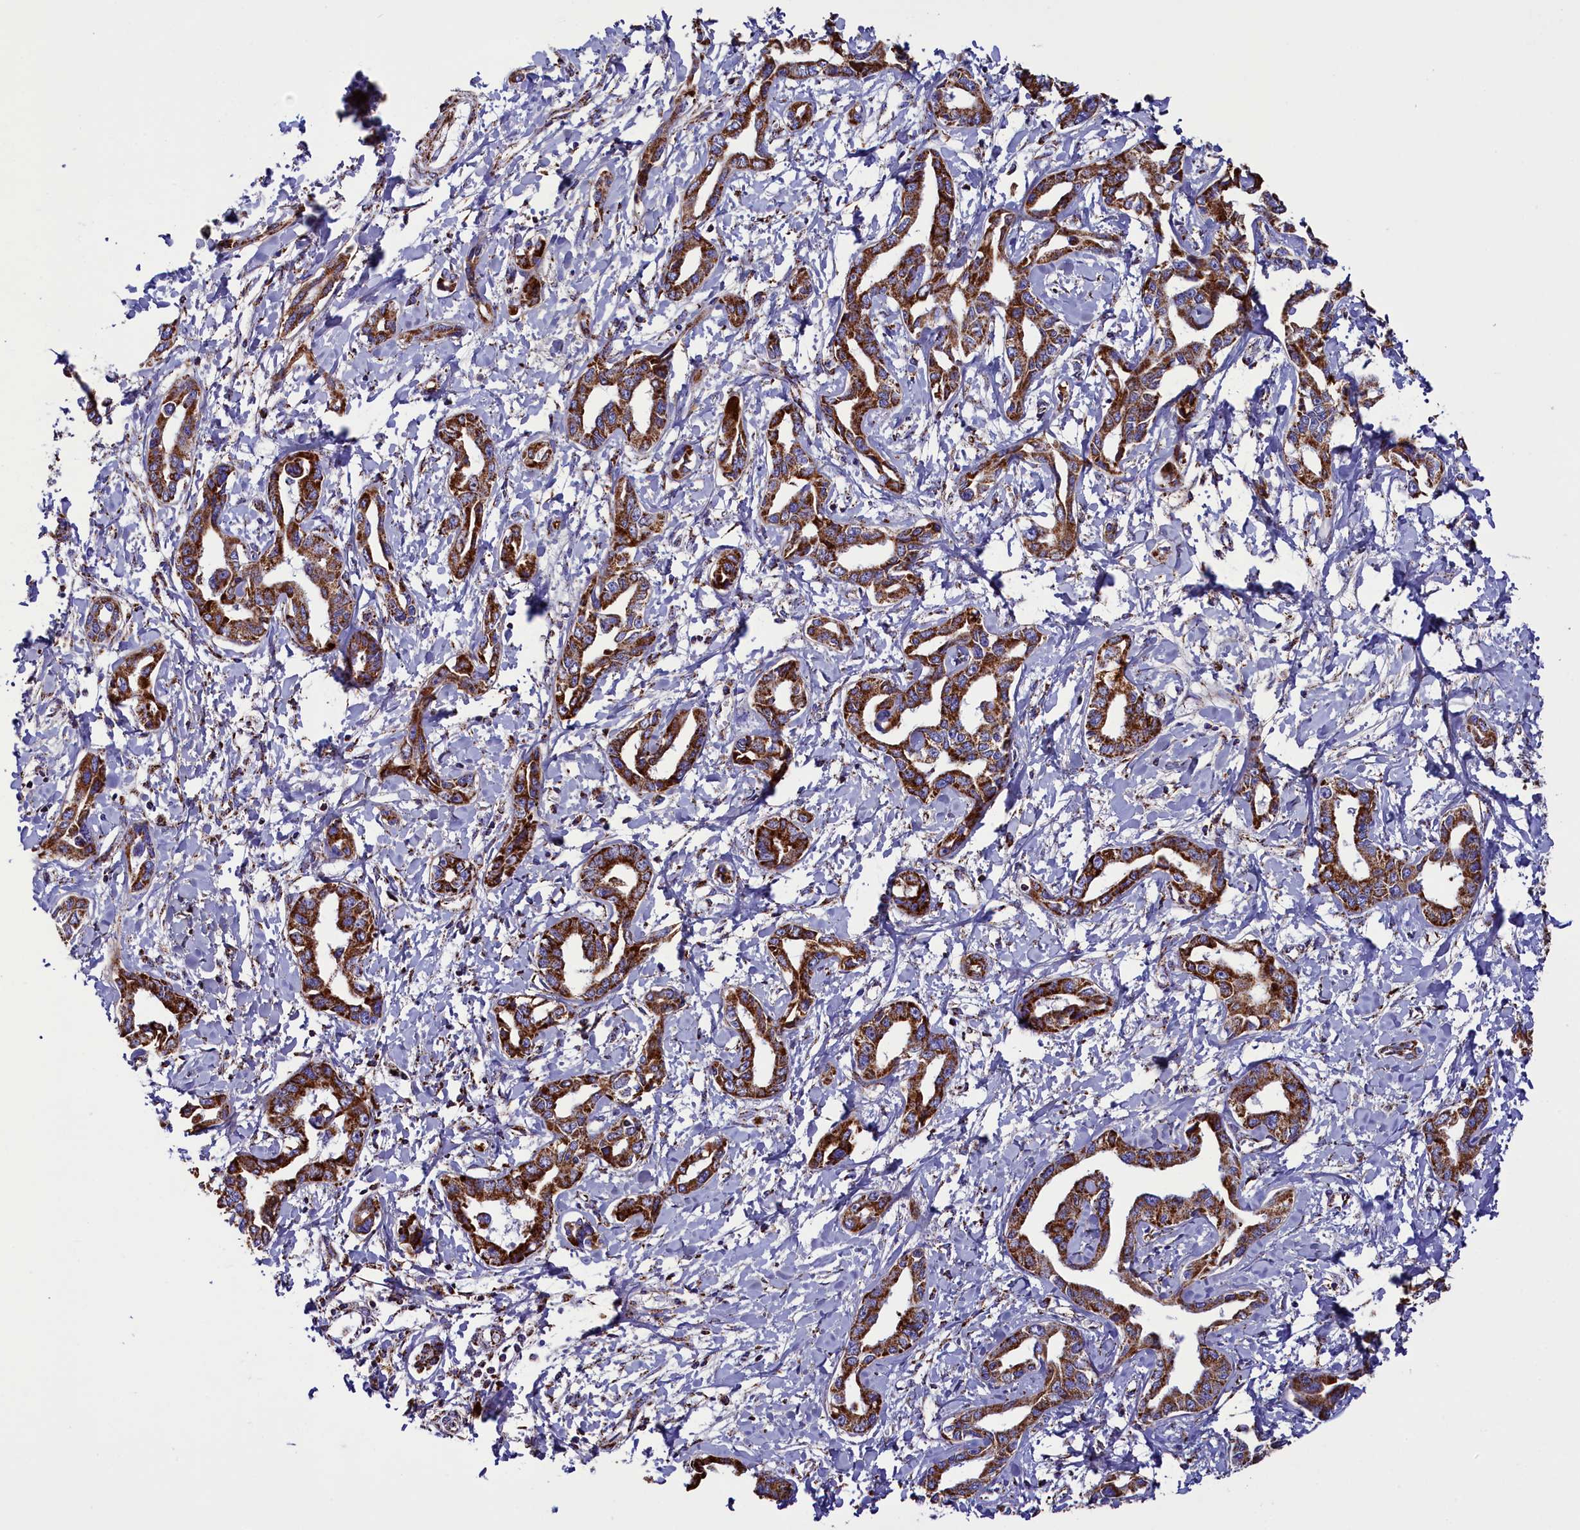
{"staining": {"intensity": "strong", "quantity": ">75%", "location": "cytoplasmic/membranous"}, "tissue": "liver cancer", "cell_type": "Tumor cells", "image_type": "cancer", "snomed": [{"axis": "morphology", "description": "Cholangiocarcinoma"}, {"axis": "topography", "description": "Liver"}], "caption": "DAB immunohistochemical staining of human liver cancer (cholangiocarcinoma) demonstrates strong cytoplasmic/membranous protein positivity in about >75% of tumor cells. (Stains: DAB (3,3'-diaminobenzidine) in brown, nuclei in blue, Microscopy: brightfield microscopy at high magnification).", "gene": "SLC39A3", "patient": {"sex": "male", "age": 59}}